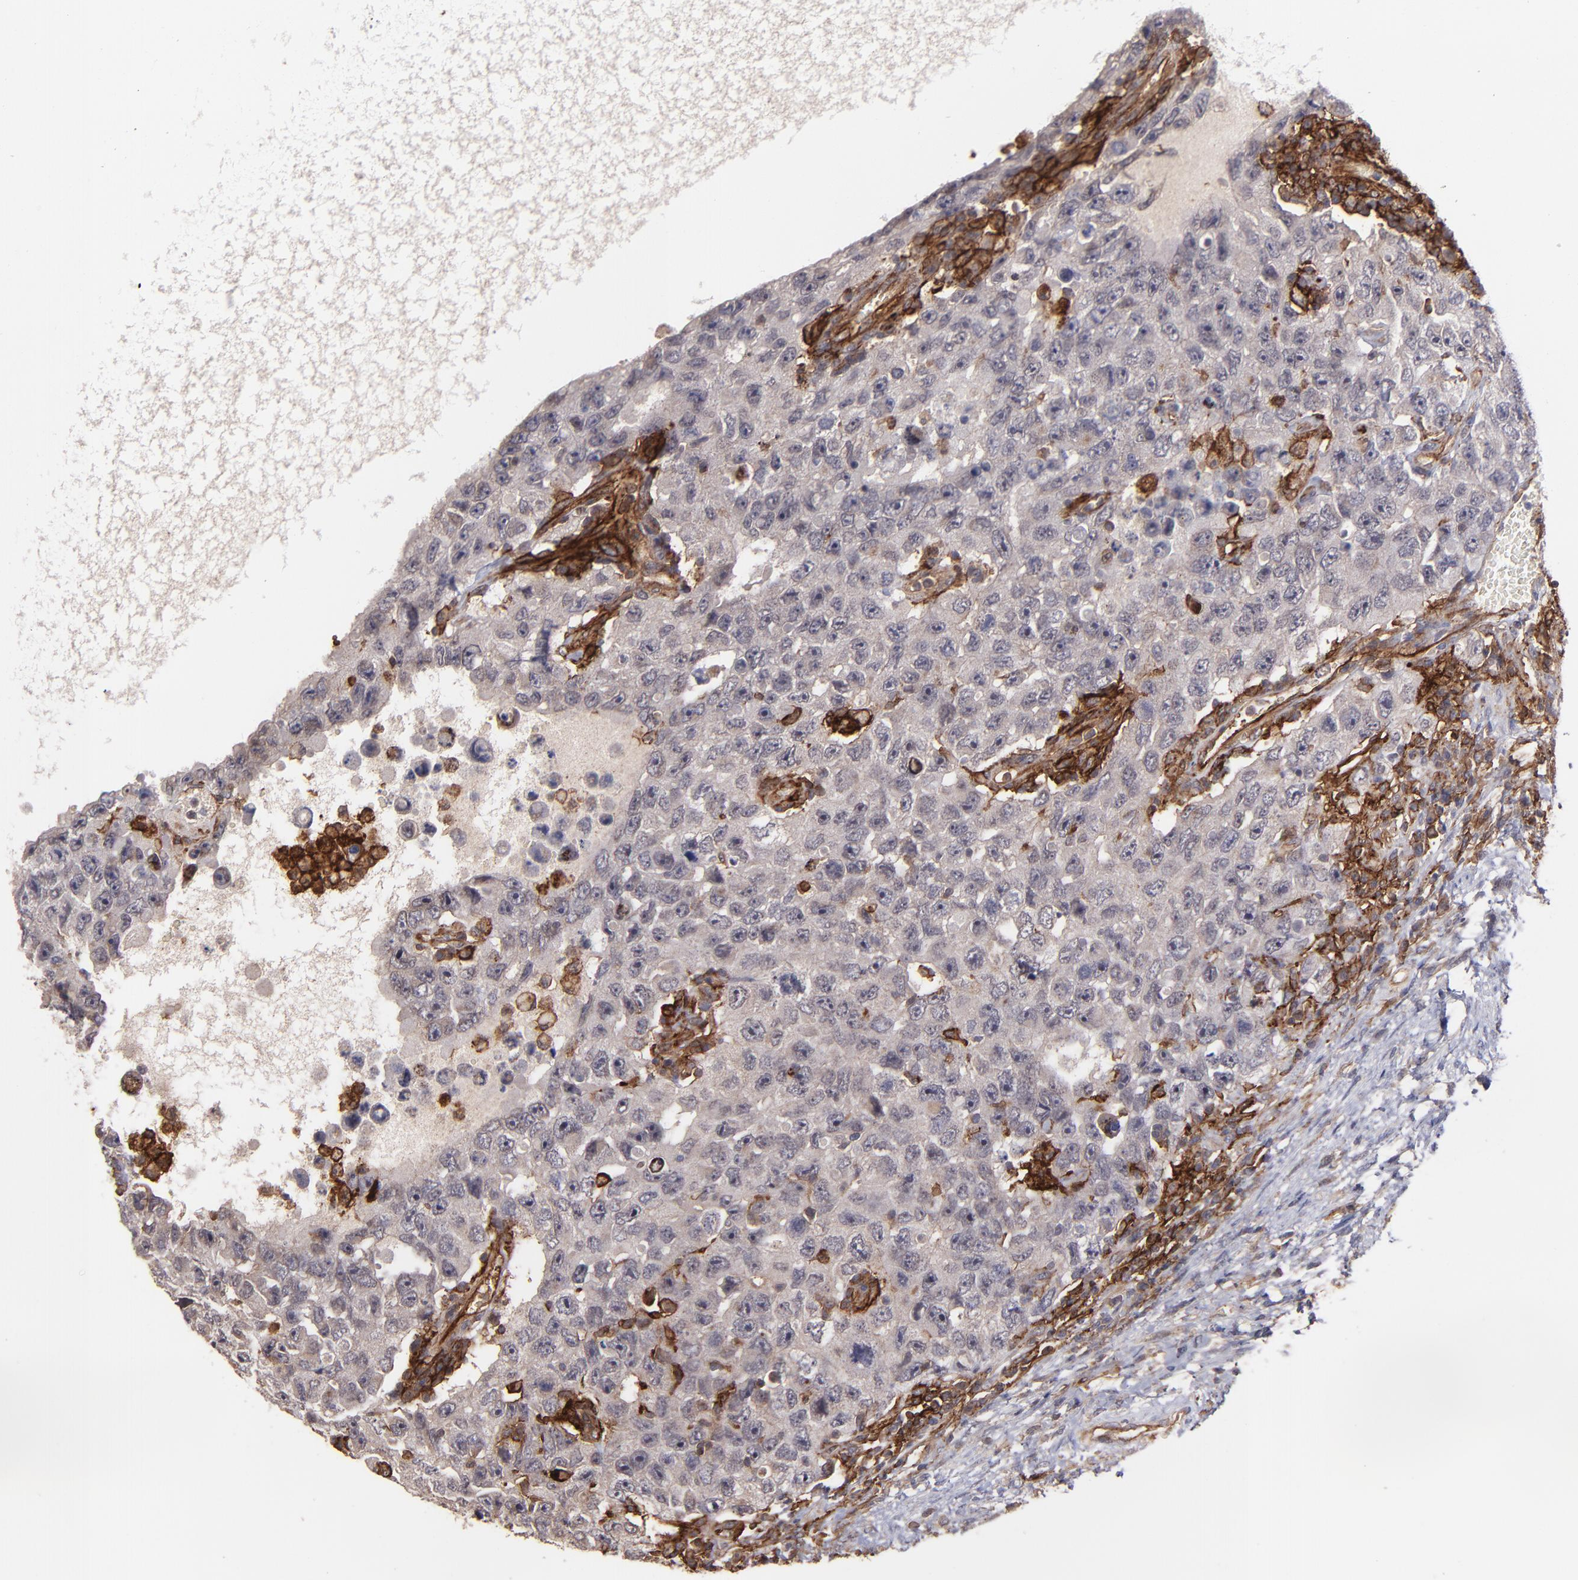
{"staining": {"intensity": "negative", "quantity": "none", "location": "none"}, "tissue": "testis cancer", "cell_type": "Tumor cells", "image_type": "cancer", "snomed": [{"axis": "morphology", "description": "Carcinoma, Embryonal, NOS"}, {"axis": "topography", "description": "Testis"}], "caption": "Human embryonal carcinoma (testis) stained for a protein using immunohistochemistry reveals no positivity in tumor cells.", "gene": "ICAM1", "patient": {"sex": "male", "age": 26}}